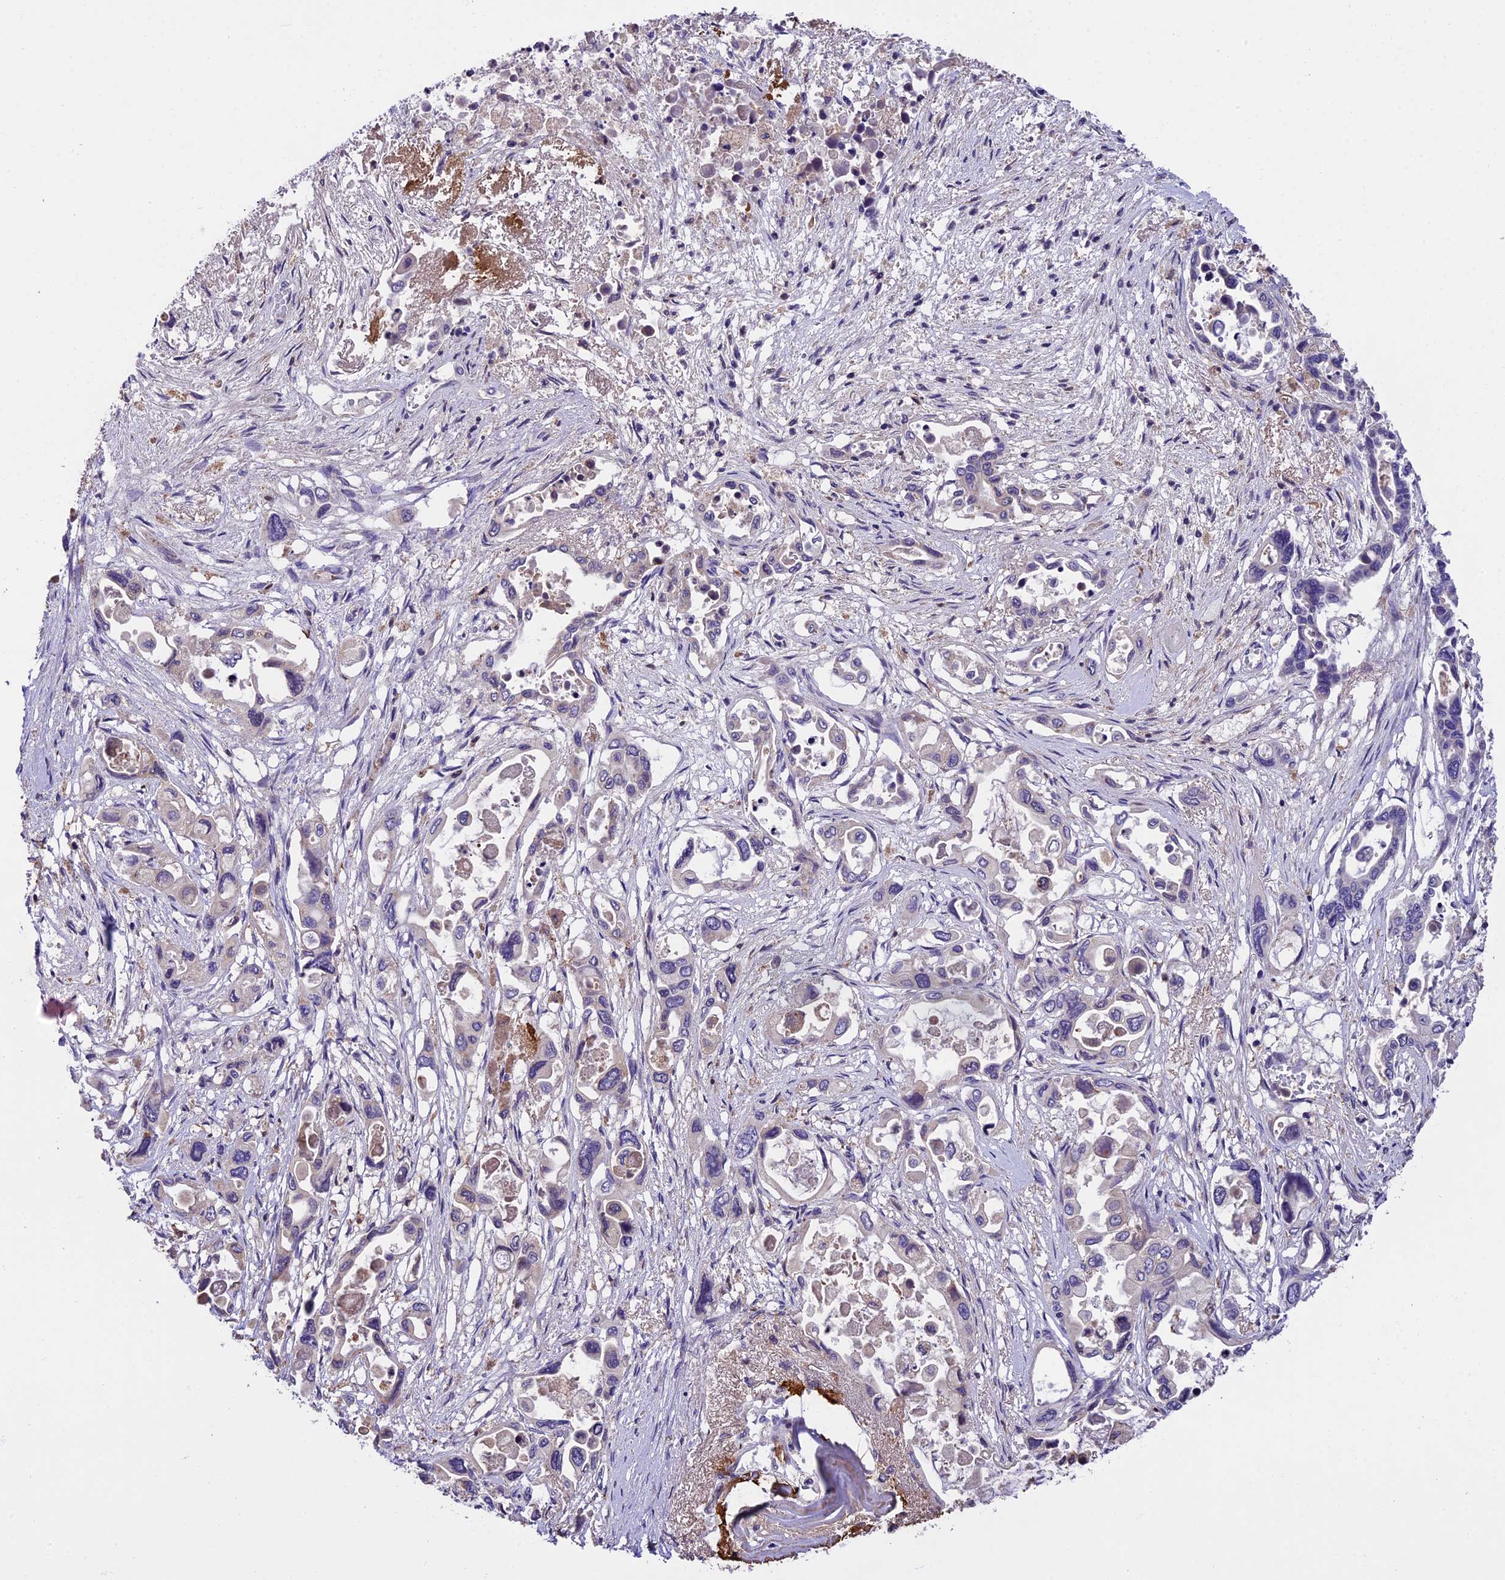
{"staining": {"intensity": "negative", "quantity": "none", "location": "none"}, "tissue": "pancreatic cancer", "cell_type": "Tumor cells", "image_type": "cancer", "snomed": [{"axis": "morphology", "description": "Adenocarcinoma, NOS"}, {"axis": "topography", "description": "Pancreas"}], "caption": "Immunohistochemistry (IHC) image of human pancreatic adenocarcinoma stained for a protein (brown), which displays no positivity in tumor cells. (Immunohistochemistry (IHC), brightfield microscopy, high magnification).", "gene": "ABCC10", "patient": {"sex": "male", "age": 92}}